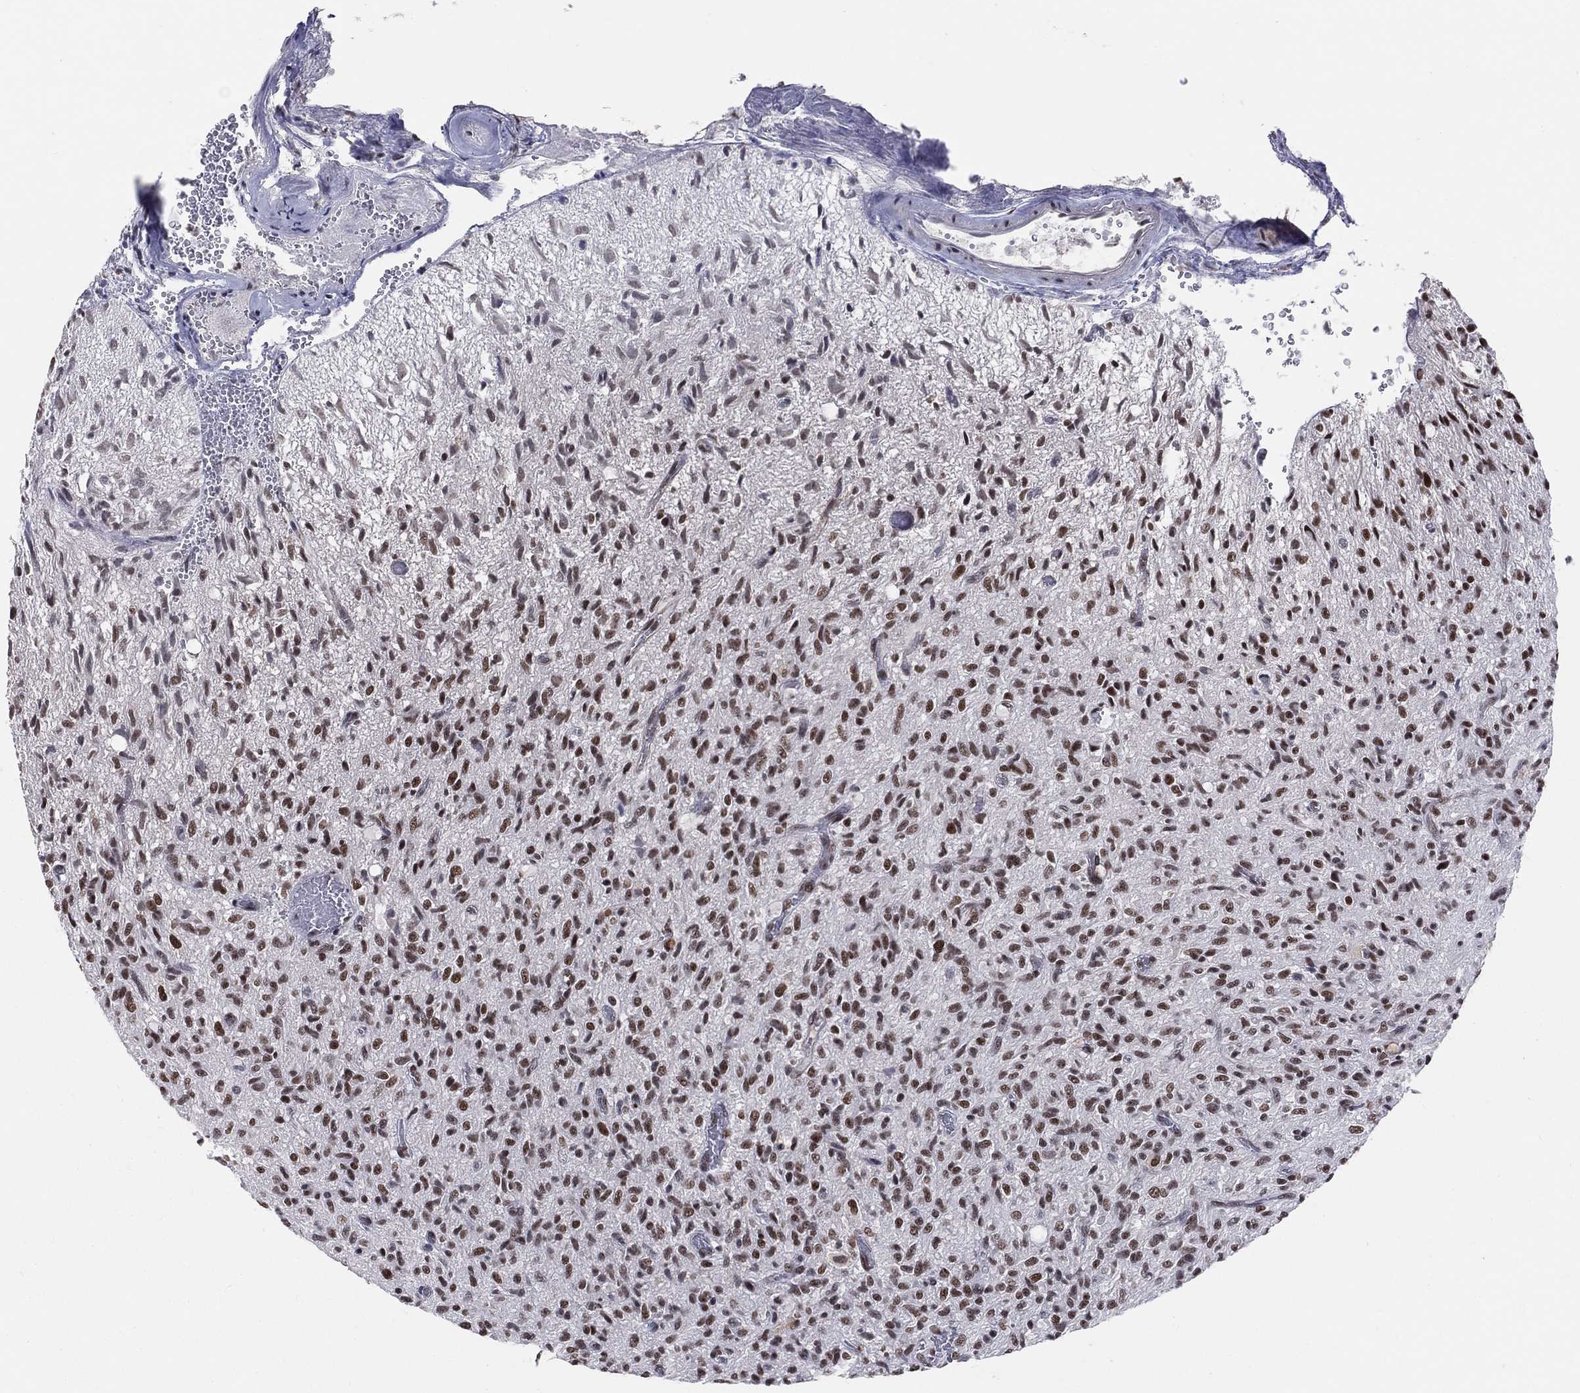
{"staining": {"intensity": "strong", "quantity": "25%-75%", "location": "nuclear"}, "tissue": "glioma", "cell_type": "Tumor cells", "image_type": "cancer", "snomed": [{"axis": "morphology", "description": "Glioma, malignant, High grade"}, {"axis": "topography", "description": "Brain"}], "caption": "A histopathology image of human malignant glioma (high-grade) stained for a protein shows strong nuclear brown staining in tumor cells.", "gene": "CDK7", "patient": {"sex": "male", "age": 64}}